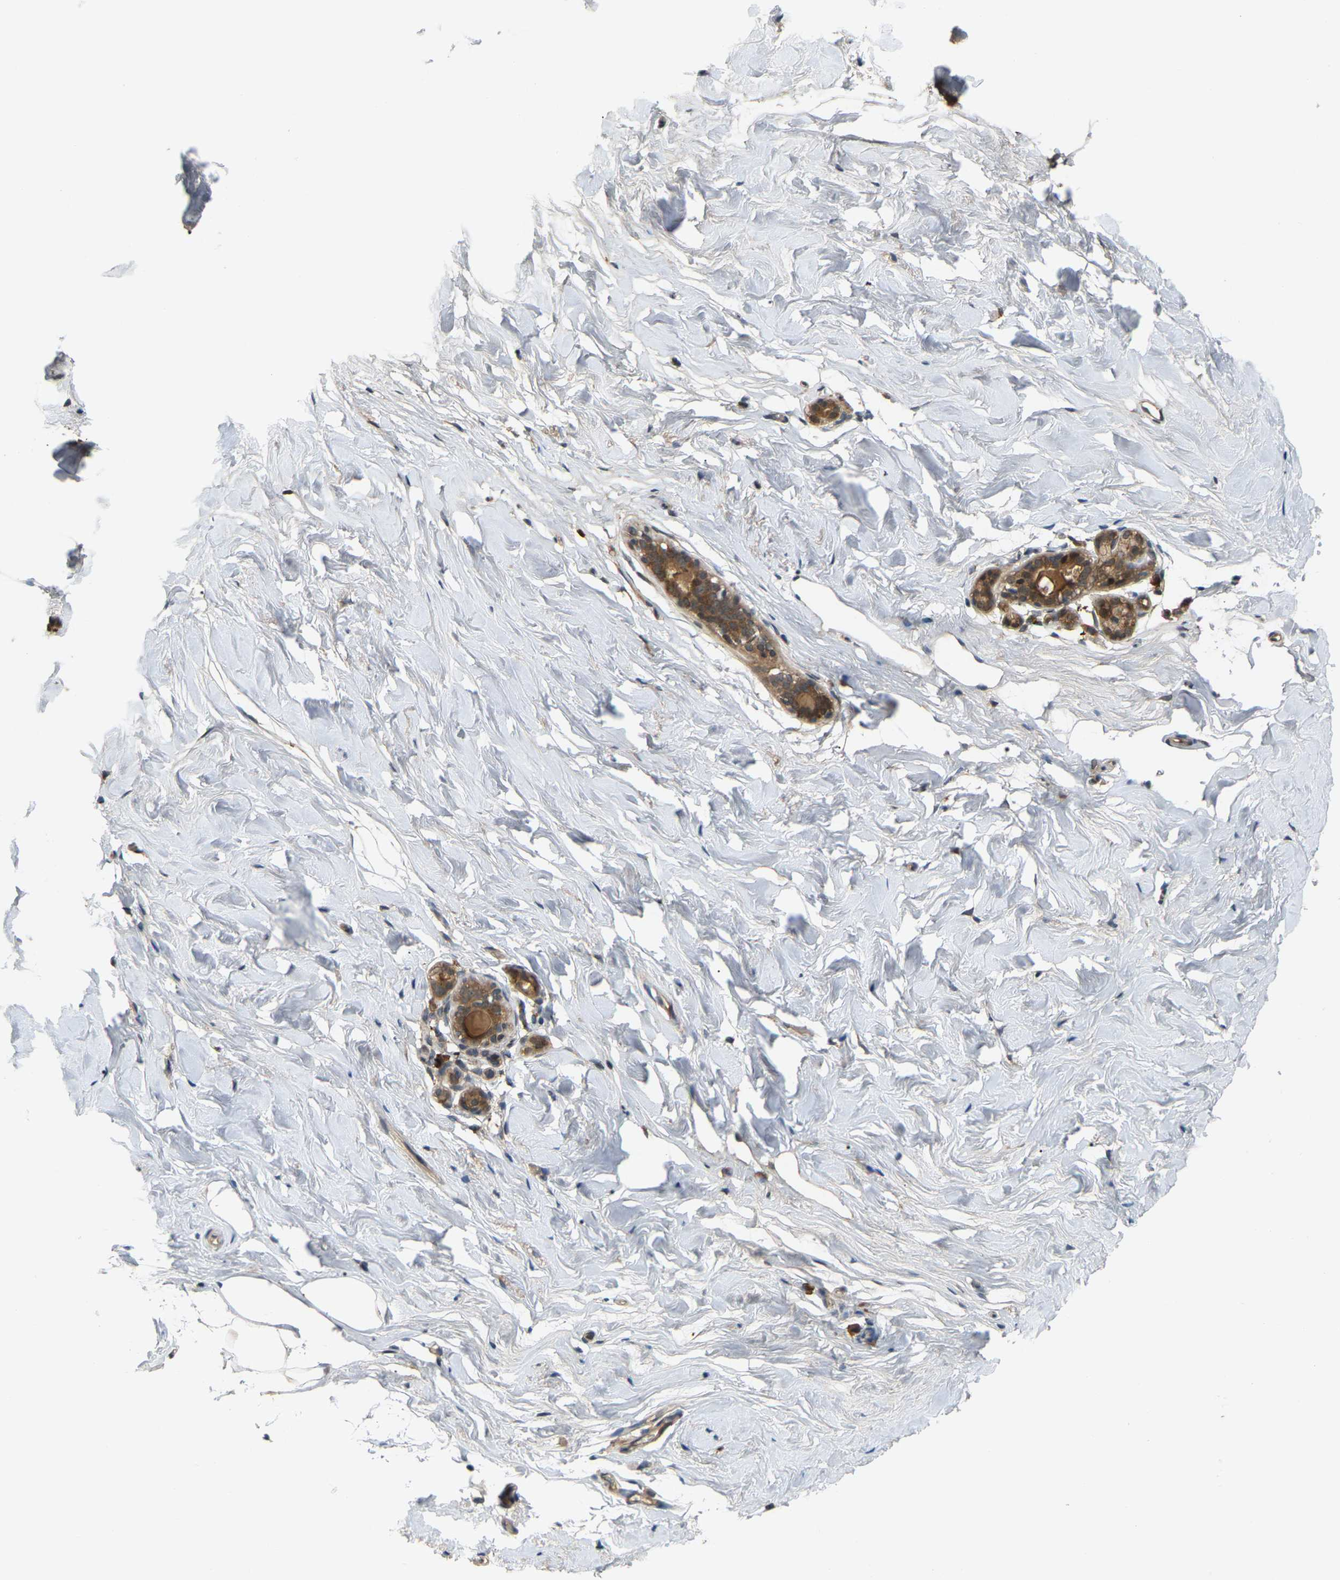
{"staining": {"intensity": "negative", "quantity": "none", "location": "none"}, "tissue": "breast", "cell_type": "Adipocytes", "image_type": "normal", "snomed": [{"axis": "morphology", "description": "Normal tissue, NOS"}, {"axis": "topography", "description": "Breast"}], "caption": "The micrograph exhibits no significant expression in adipocytes of breast.", "gene": "CROT", "patient": {"sex": "female", "age": 62}}